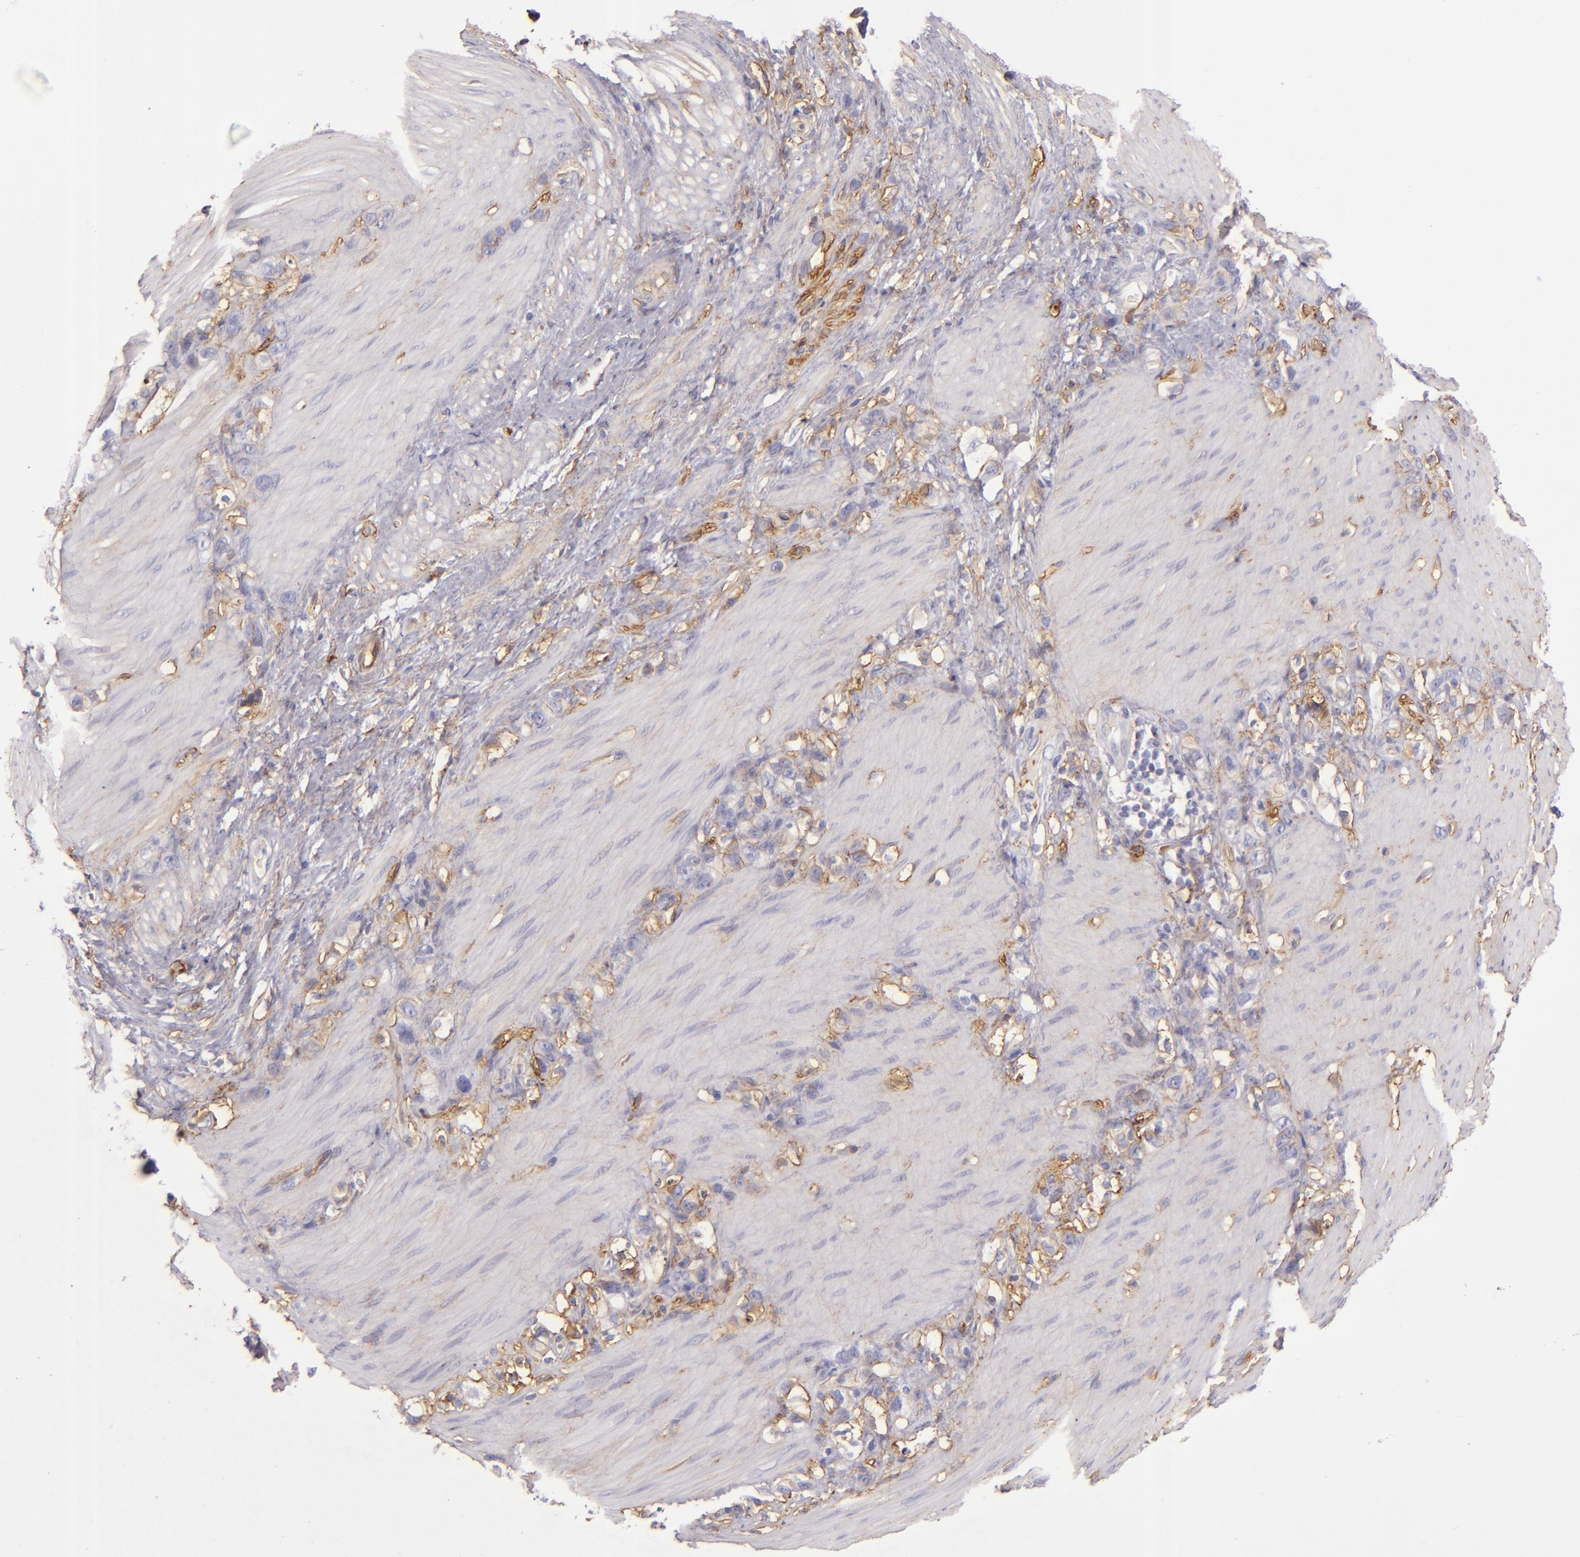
{"staining": {"intensity": "moderate", "quantity": ">75%", "location": "cytoplasmic/membranous"}, "tissue": "stomach cancer", "cell_type": "Tumor cells", "image_type": "cancer", "snomed": [{"axis": "morphology", "description": "Normal tissue, NOS"}, {"axis": "morphology", "description": "Adenocarcinoma, NOS"}, {"axis": "morphology", "description": "Adenocarcinoma, High grade"}, {"axis": "topography", "description": "Stomach, upper"}, {"axis": "topography", "description": "Stomach"}], "caption": "A medium amount of moderate cytoplasmic/membranous staining is seen in about >75% of tumor cells in stomach cancer tissue. The staining is performed using DAB brown chromogen to label protein expression. The nuclei are counter-stained blue using hematoxylin.", "gene": "CD9", "patient": {"sex": "female", "age": 65}}